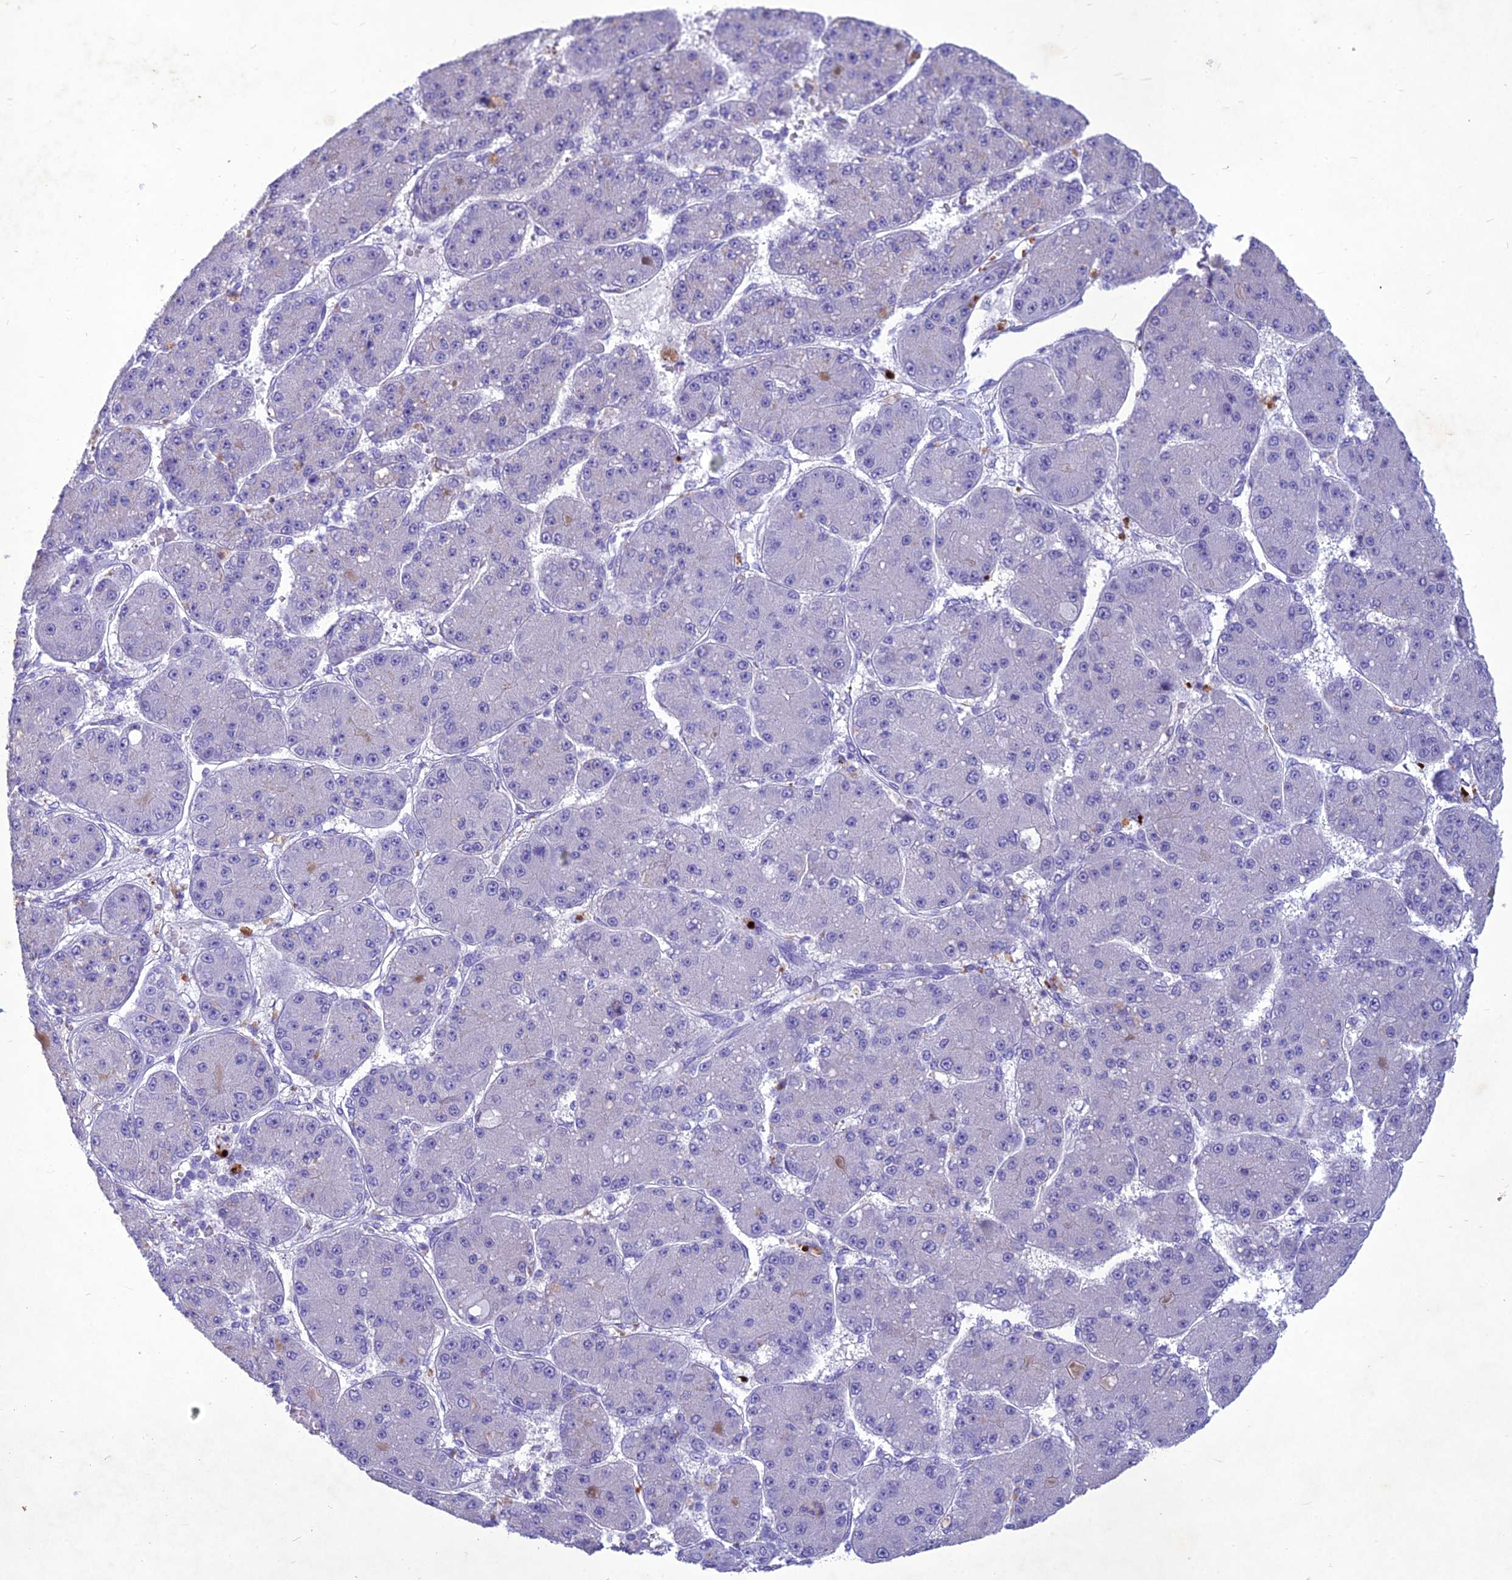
{"staining": {"intensity": "negative", "quantity": "none", "location": "none"}, "tissue": "liver cancer", "cell_type": "Tumor cells", "image_type": "cancer", "snomed": [{"axis": "morphology", "description": "Carcinoma, Hepatocellular, NOS"}, {"axis": "topography", "description": "Liver"}], "caption": "Tumor cells show no significant expression in hepatocellular carcinoma (liver).", "gene": "IFT172", "patient": {"sex": "male", "age": 67}}